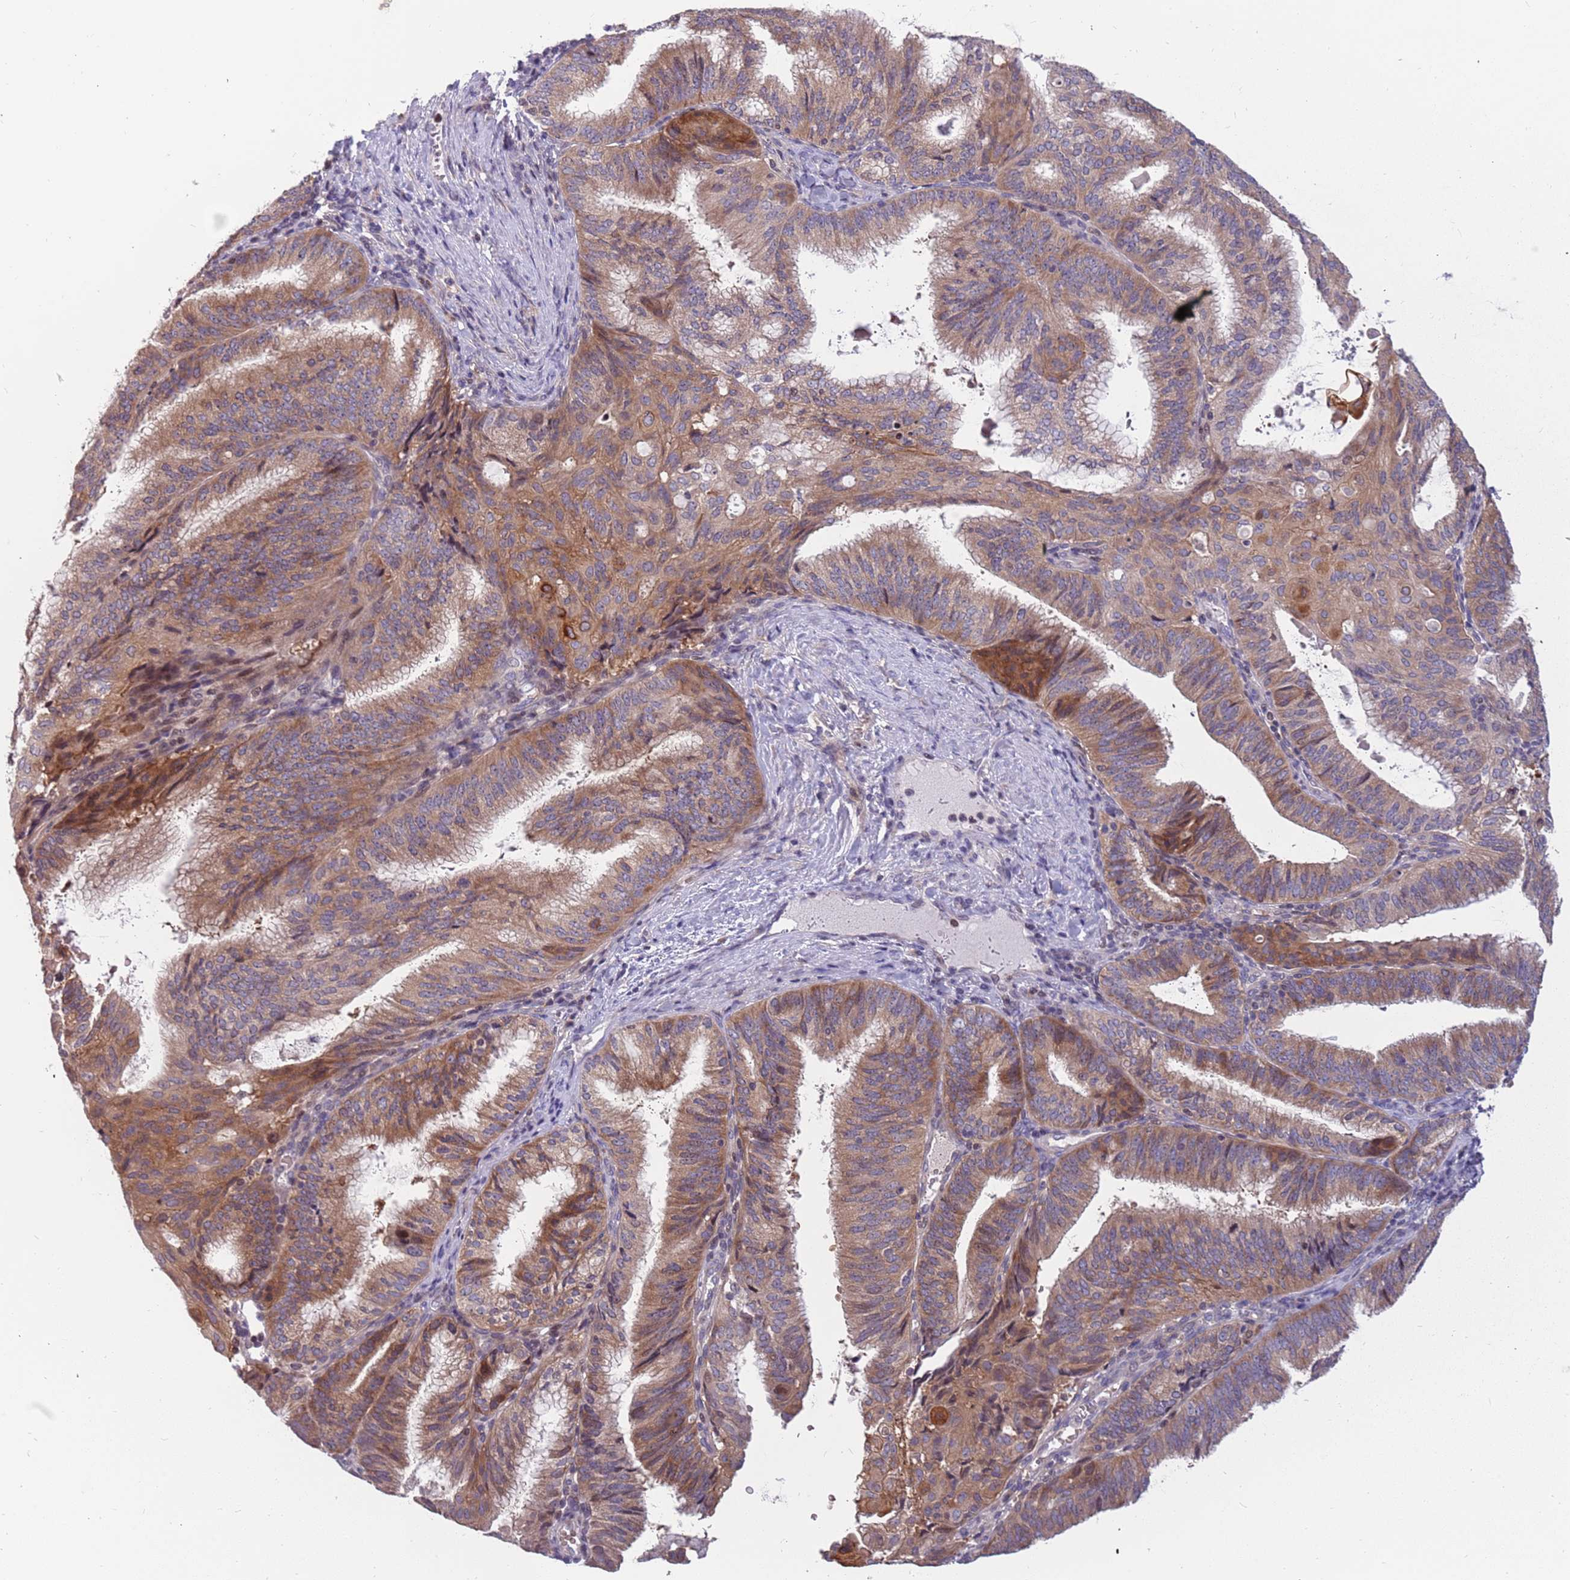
{"staining": {"intensity": "moderate", "quantity": ">75%", "location": "cytoplasmic/membranous"}, "tissue": "endometrial cancer", "cell_type": "Tumor cells", "image_type": "cancer", "snomed": [{"axis": "morphology", "description": "Adenocarcinoma, NOS"}, {"axis": "topography", "description": "Endometrium"}], "caption": "Protein expression analysis of adenocarcinoma (endometrial) reveals moderate cytoplasmic/membranous expression in about >75% of tumor cells. Nuclei are stained in blue.", "gene": "ARHGEF5", "patient": {"sex": "female", "age": 49}}